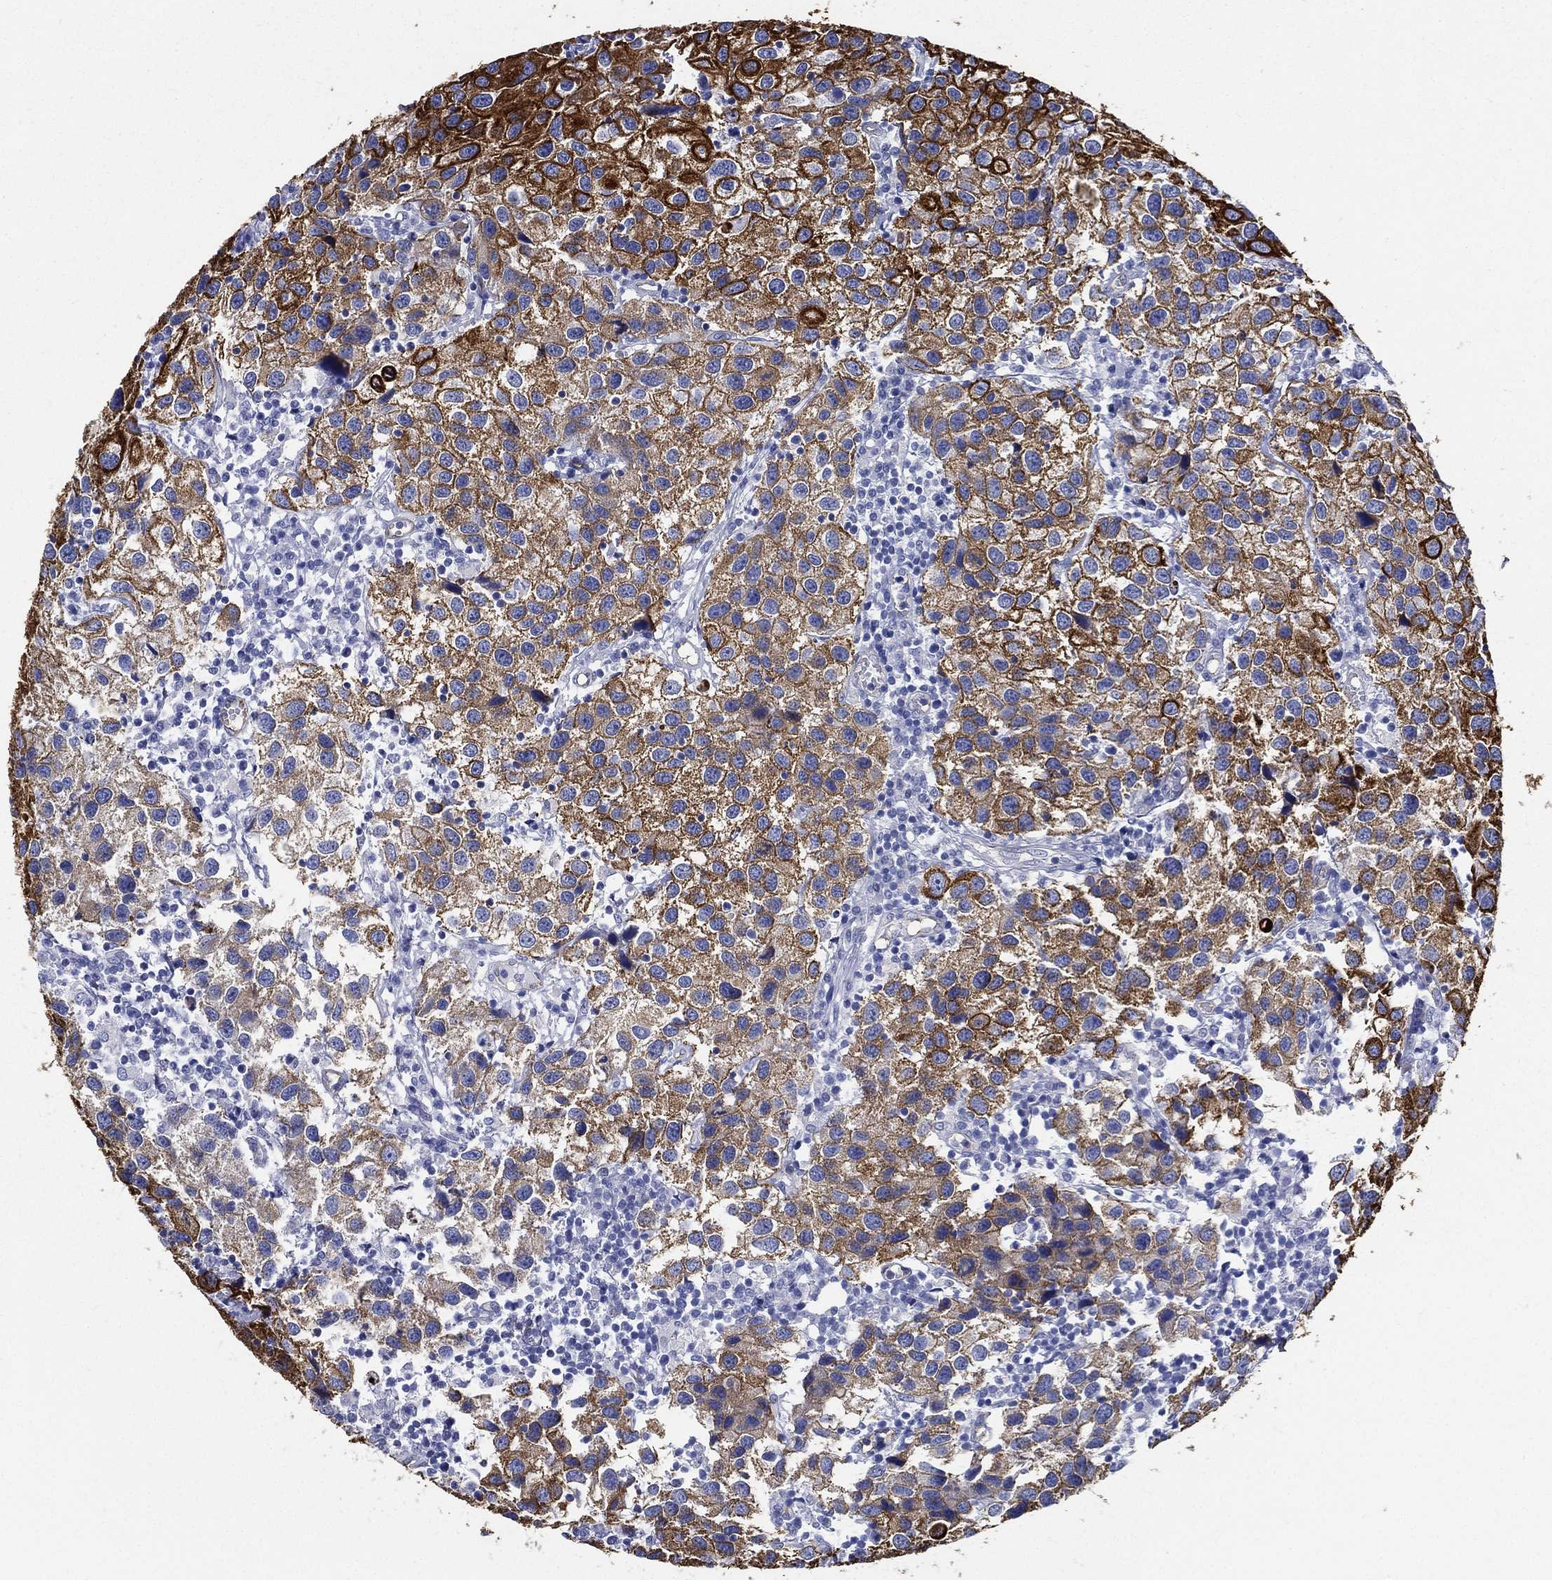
{"staining": {"intensity": "strong", "quantity": "25%-75%", "location": "cytoplasmic/membranous"}, "tissue": "urothelial cancer", "cell_type": "Tumor cells", "image_type": "cancer", "snomed": [{"axis": "morphology", "description": "Urothelial carcinoma, High grade"}, {"axis": "topography", "description": "Urinary bladder"}], "caption": "Urothelial carcinoma (high-grade) stained for a protein demonstrates strong cytoplasmic/membranous positivity in tumor cells.", "gene": "NEDD9", "patient": {"sex": "male", "age": 79}}